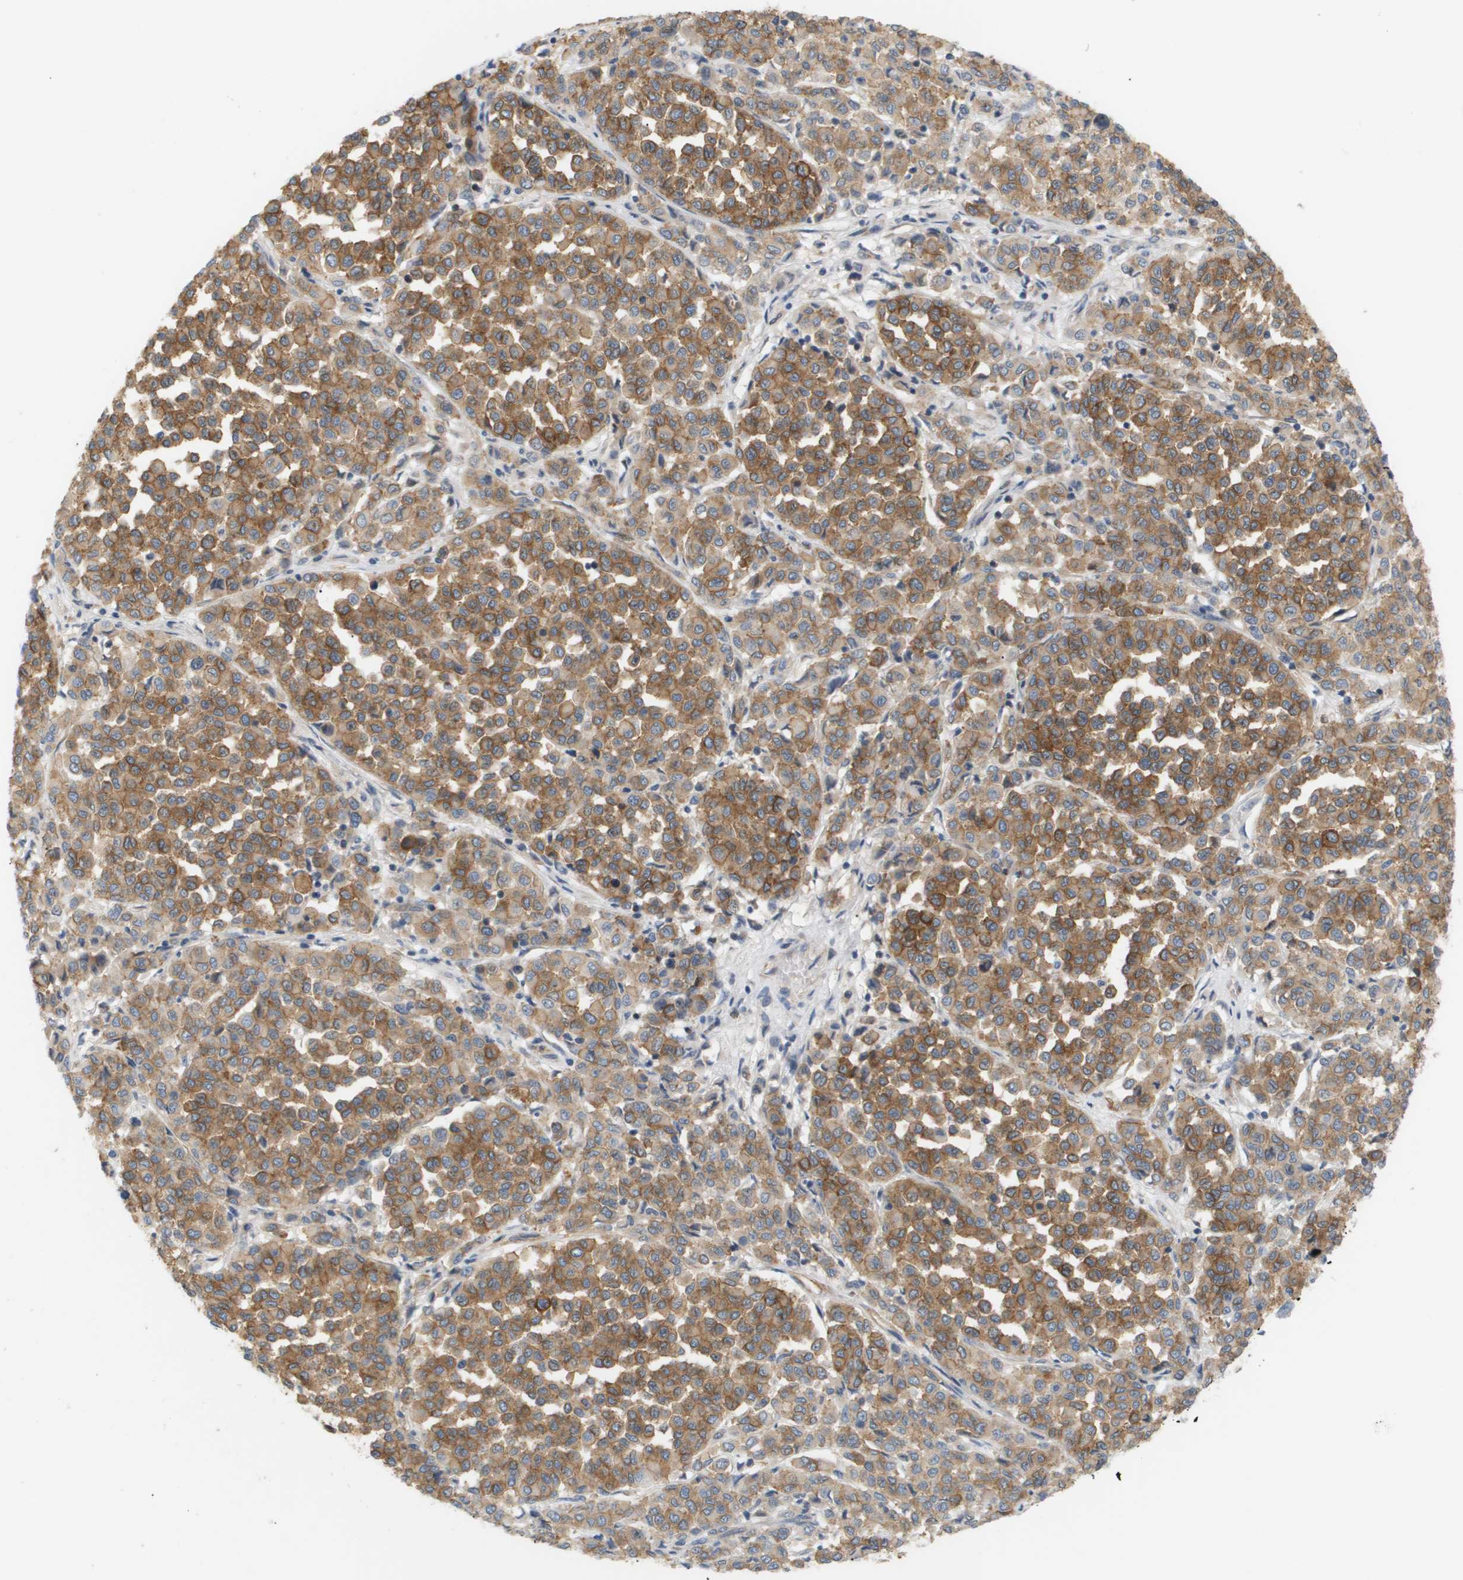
{"staining": {"intensity": "moderate", "quantity": ">75%", "location": "cytoplasmic/membranous"}, "tissue": "melanoma", "cell_type": "Tumor cells", "image_type": "cancer", "snomed": [{"axis": "morphology", "description": "Malignant melanoma, Metastatic site"}, {"axis": "topography", "description": "Pancreas"}], "caption": "Melanoma stained with IHC reveals moderate cytoplasmic/membranous staining in approximately >75% of tumor cells.", "gene": "CORO2B", "patient": {"sex": "female", "age": 30}}